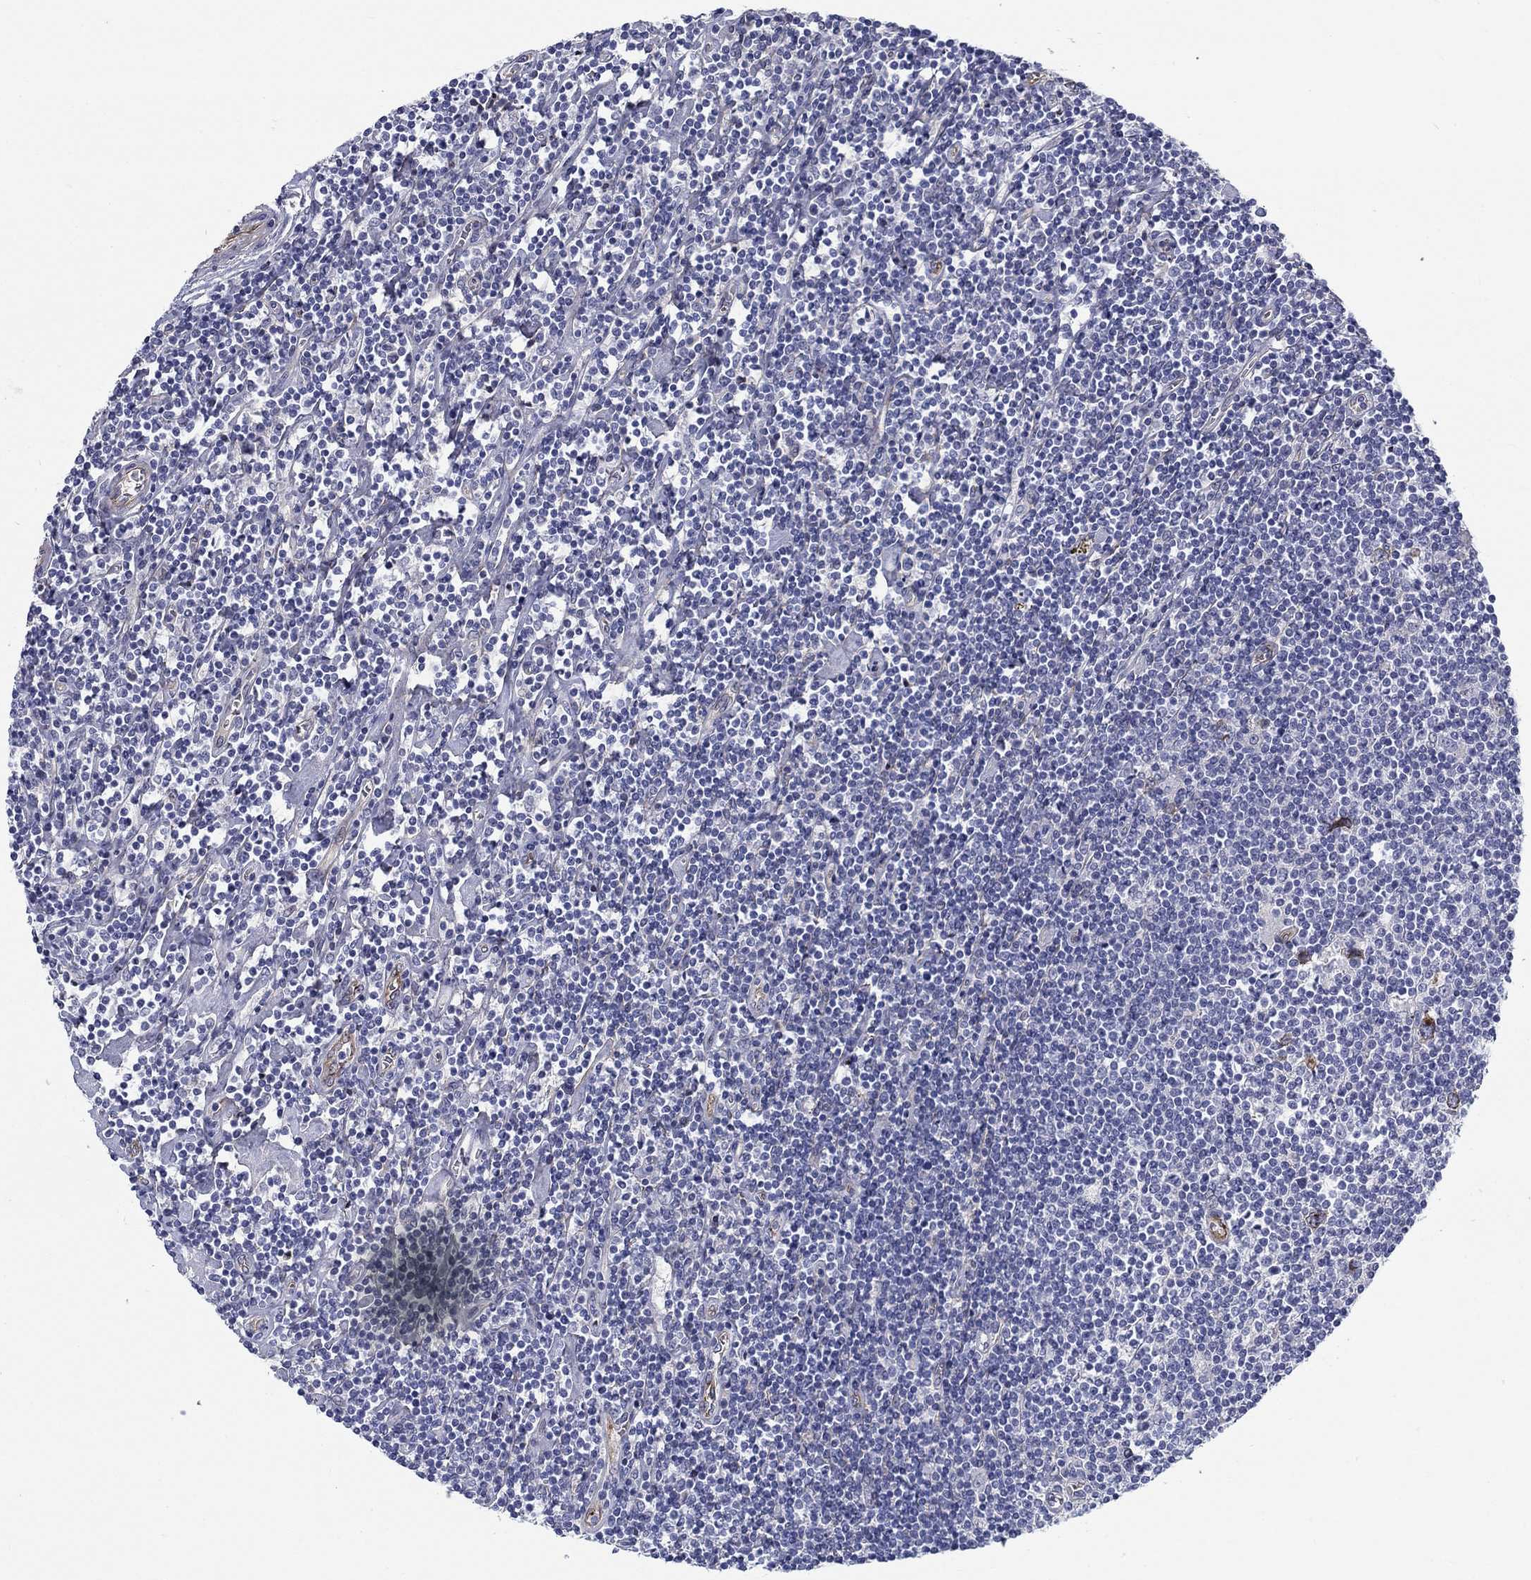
{"staining": {"intensity": "negative", "quantity": "none", "location": "none"}, "tissue": "lymphoma", "cell_type": "Tumor cells", "image_type": "cancer", "snomed": [{"axis": "morphology", "description": "Hodgkin's disease, NOS"}, {"axis": "topography", "description": "Lymph node"}], "caption": "Protein analysis of lymphoma demonstrates no significant staining in tumor cells.", "gene": "SLC1A1", "patient": {"sex": "male", "age": 40}}